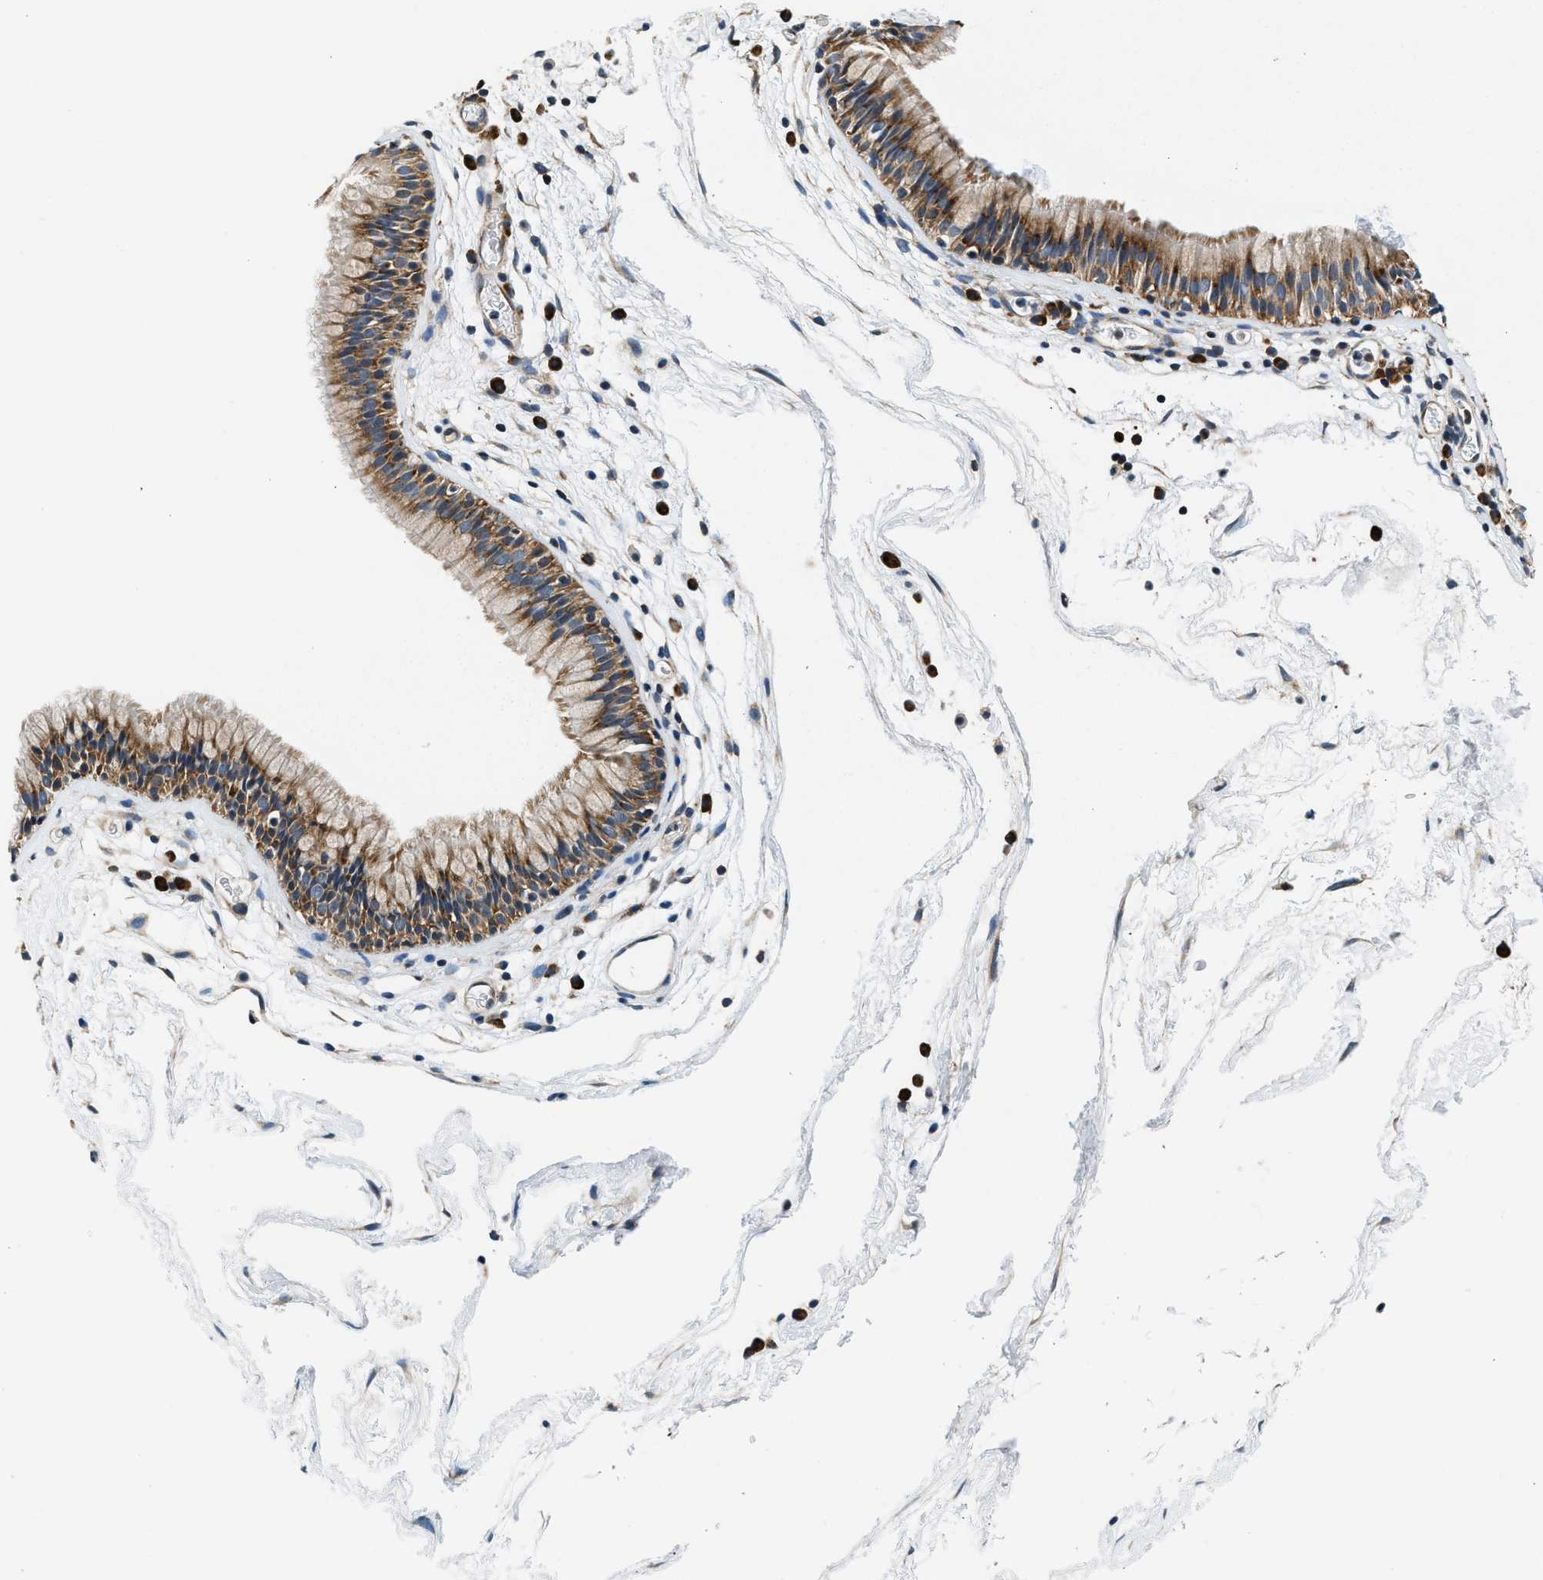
{"staining": {"intensity": "moderate", "quantity": ">75%", "location": "cytoplasmic/membranous"}, "tissue": "nasopharynx", "cell_type": "Respiratory epithelial cells", "image_type": "normal", "snomed": [{"axis": "morphology", "description": "Normal tissue, NOS"}, {"axis": "morphology", "description": "Inflammation, NOS"}, {"axis": "topography", "description": "Nasopharynx"}], "caption": "Unremarkable nasopharynx shows moderate cytoplasmic/membranous staining in approximately >75% of respiratory epithelial cells, visualized by immunohistochemistry.", "gene": "PA2G4", "patient": {"sex": "male", "age": 48}}